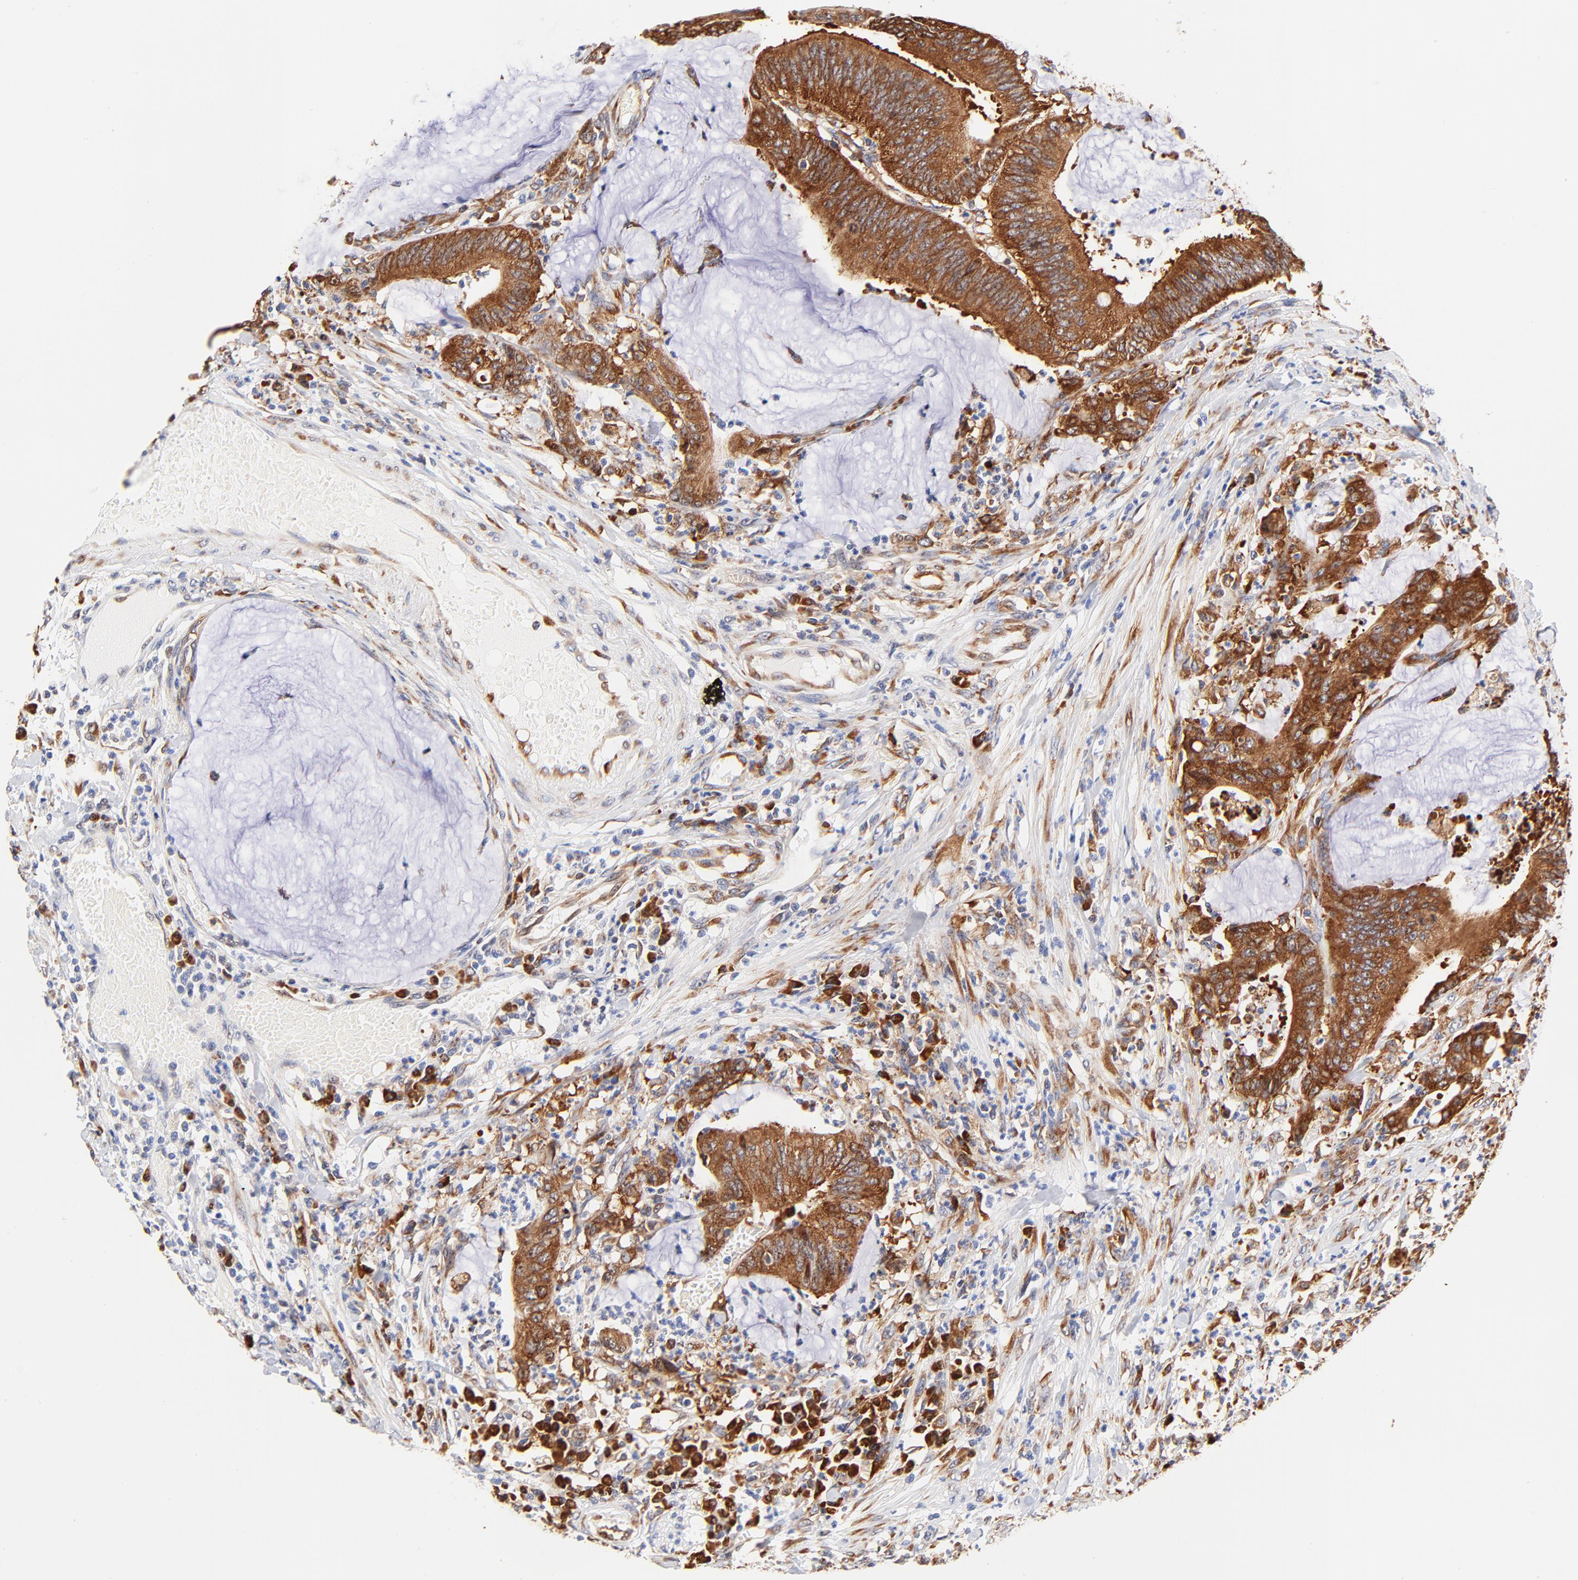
{"staining": {"intensity": "strong", "quantity": ">75%", "location": "cytoplasmic/membranous"}, "tissue": "colorectal cancer", "cell_type": "Tumor cells", "image_type": "cancer", "snomed": [{"axis": "morphology", "description": "Adenocarcinoma, NOS"}, {"axis": "topography", "description": "Rectum"}], "caption": "IHC staining of adenocarcinoma (colorectal), which exhibits high levels of strong cytoplasmic/membranous expression in approximately >75% of tumor cells indicating strong cytoplasmic/membranous protein positivity. The staining was performed using DAB (brown) for protein detection and nuclei were counterstained in hematoxylin (blue).", "gene": "RPL27", "patient": {"sex": "female", "age": 66}}